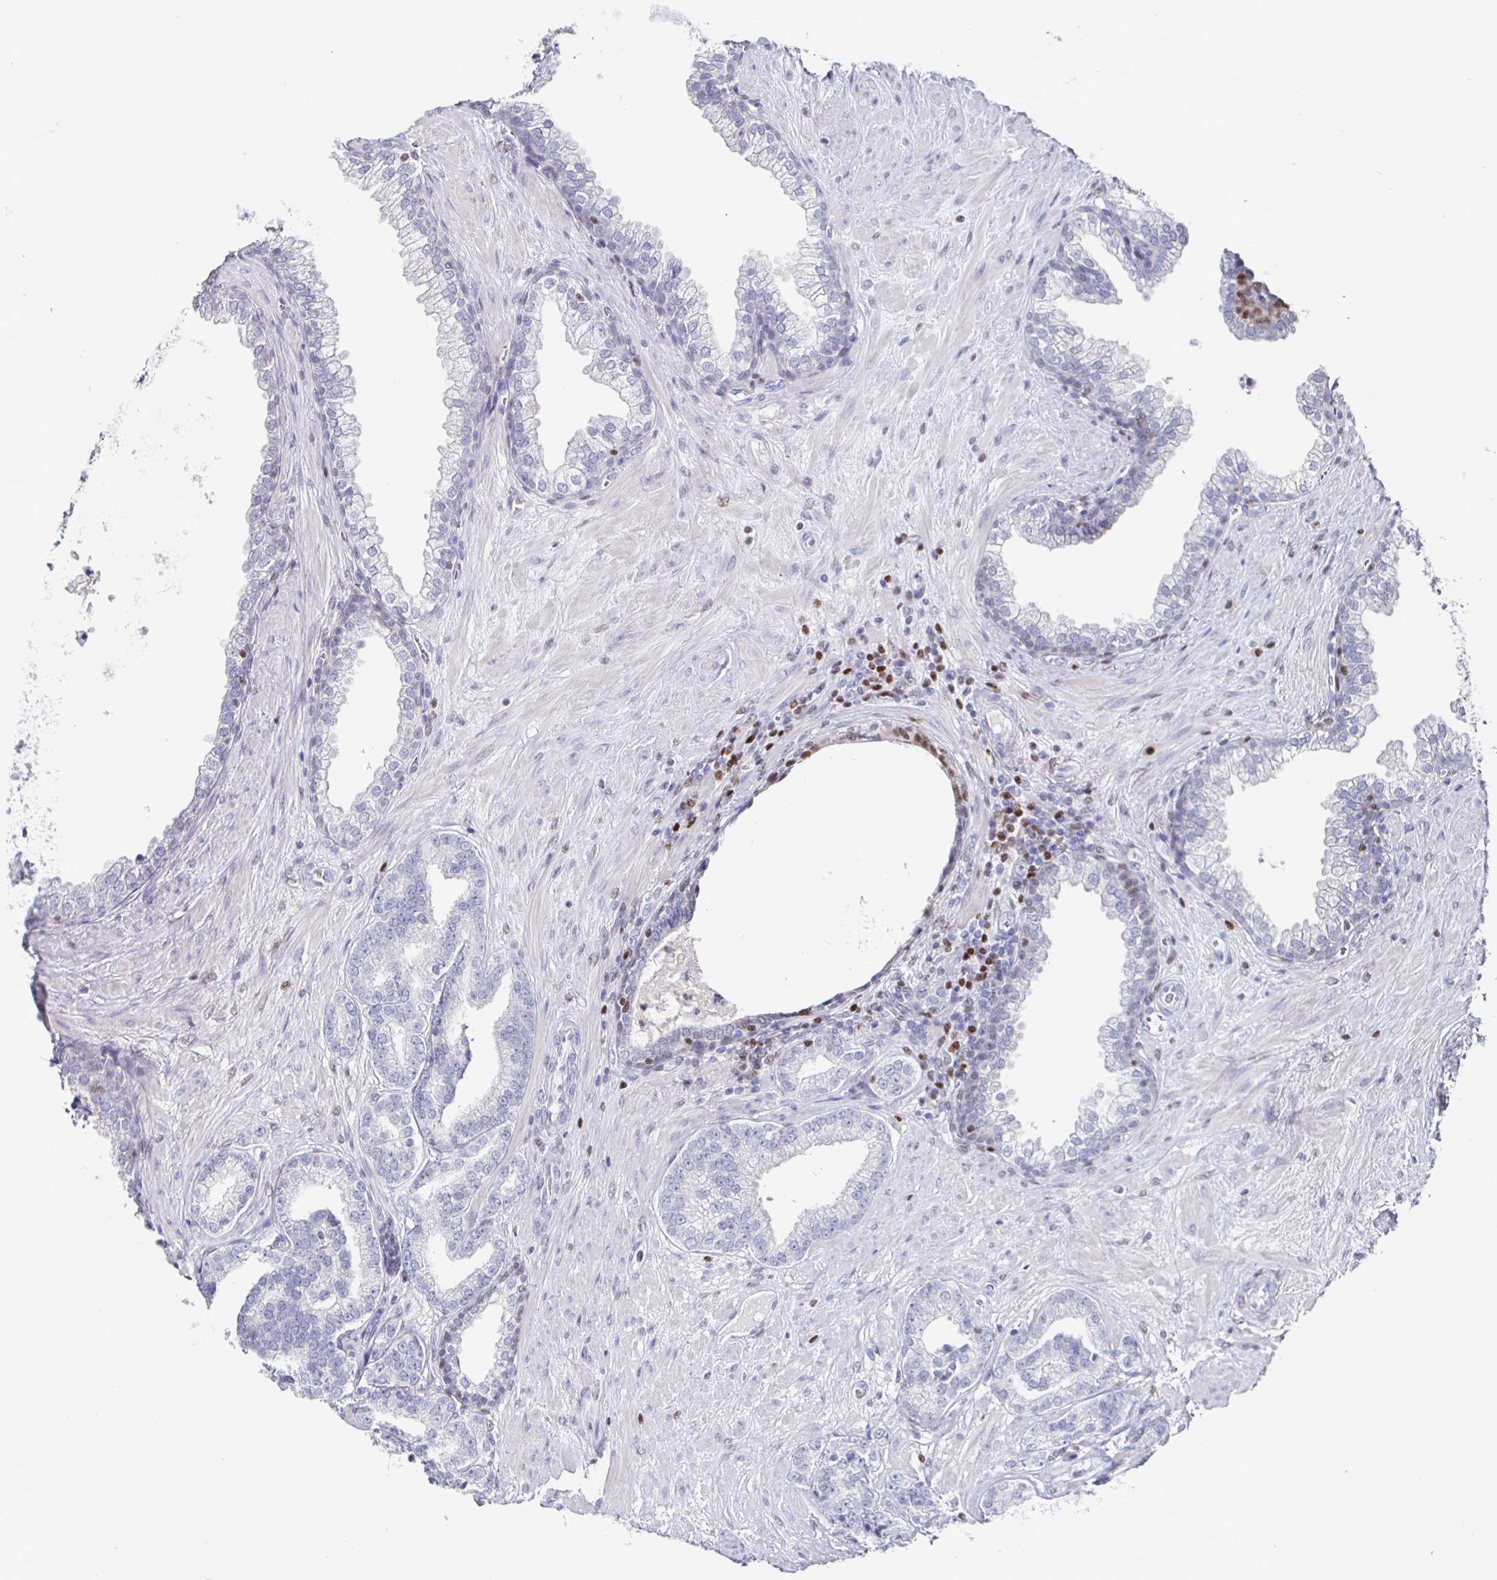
{"staining": {"intensity": "negative", "quantity": "none", "location": "none"}, "tissue": "prostate cancer", "cell_type": "Tumor cells", "image_type": "cancer", "snomed": [{"axis": "morphology", "description": "Adenocarcinoma, High grade"}, {"axis": "topography", "description": "Prostate"}], "caption": "Protein analysis of prostate high-grade adenocarcinoma exhibits no significant staining in tumor cells.", "gene": "RUNX2", "patient": {"sex": "male", "age": 62}}